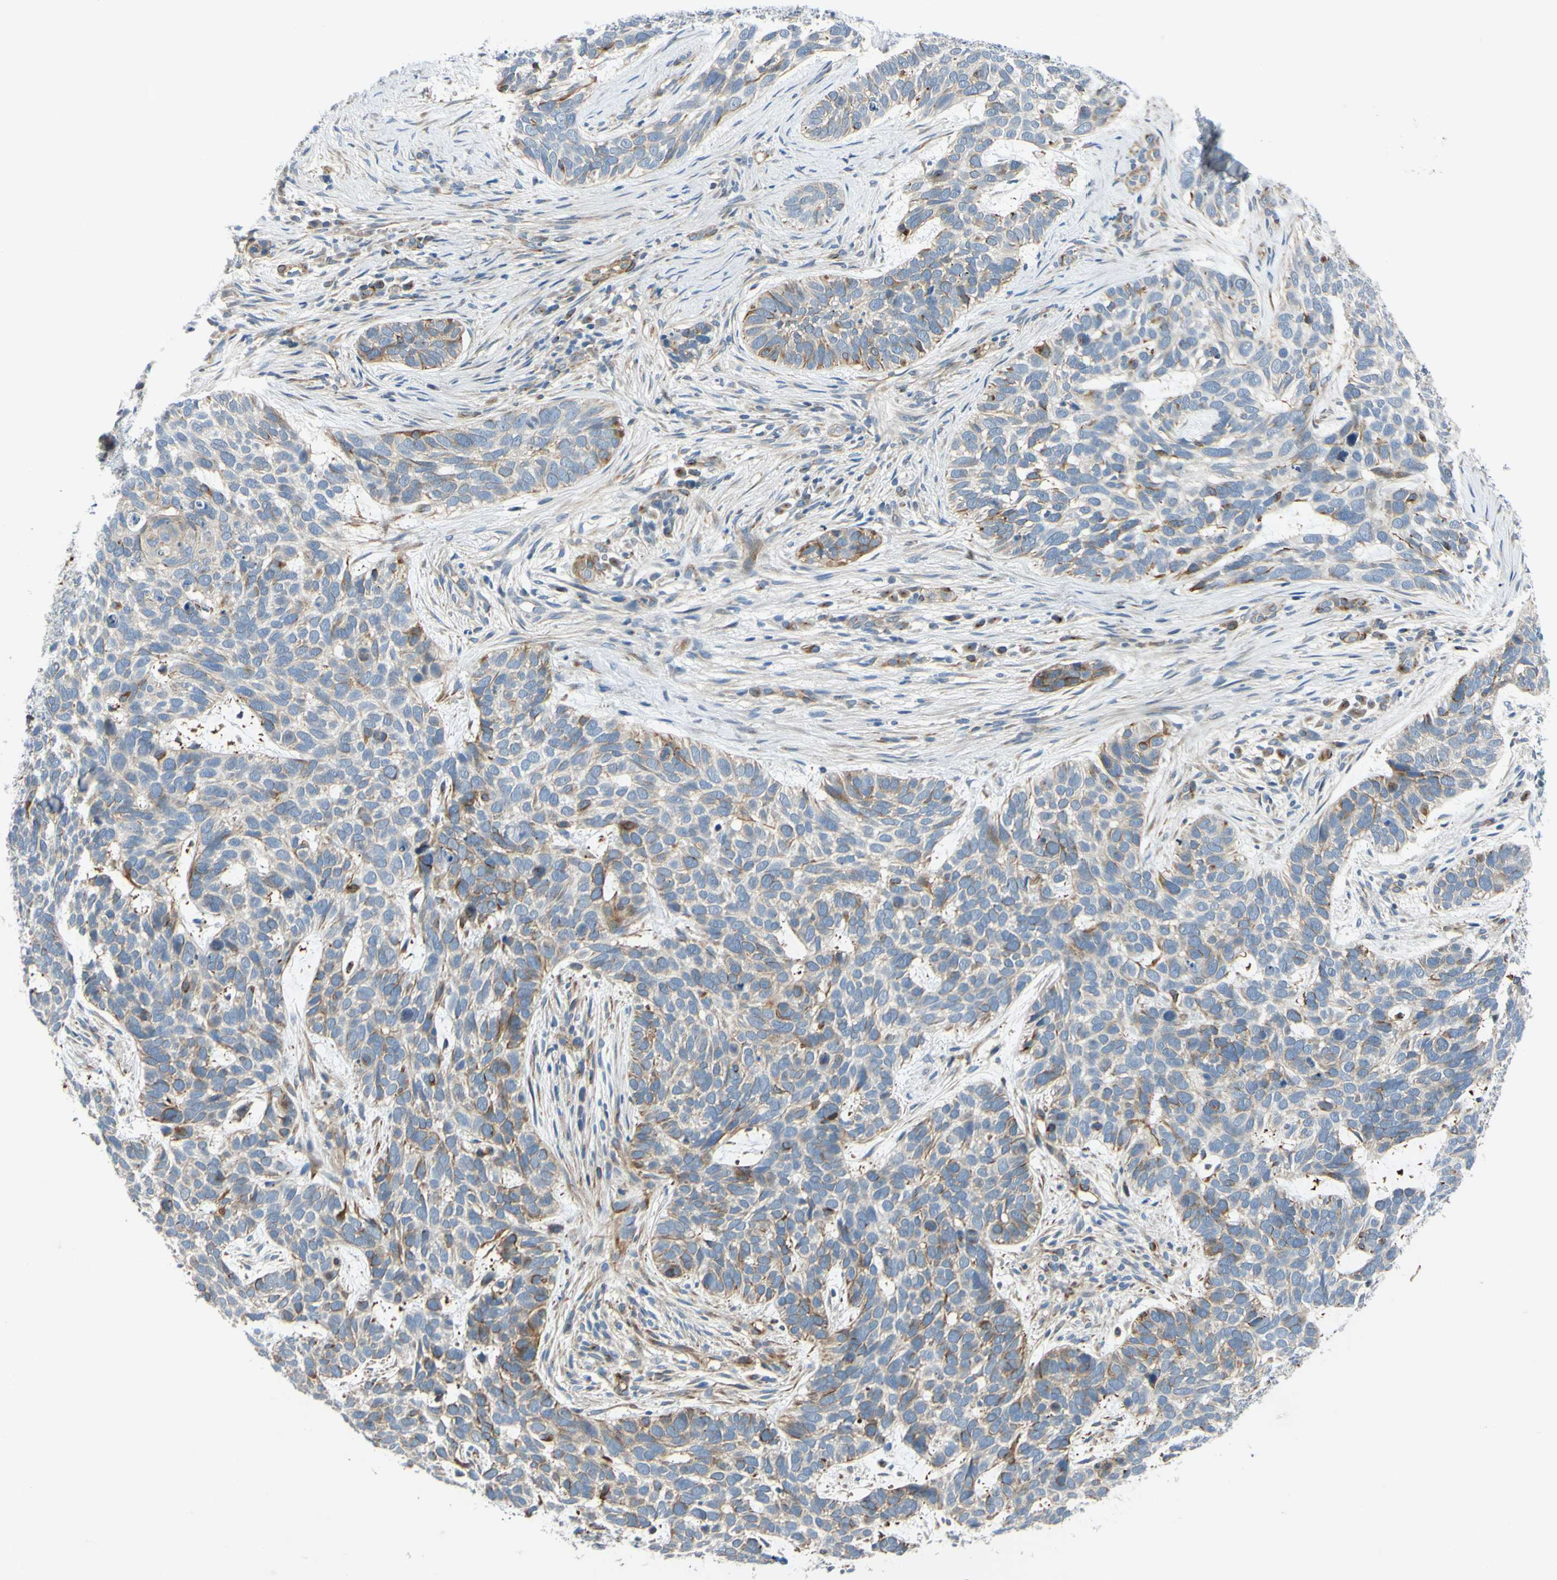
{"staining": {"intensity": "weak", "quantity": "25%-75%", "location": "cytoplasmic/membranous"}, "tissue": "skin cancer", "cell_type": "Tumor cells", "image_type": "cancer", "snomed": [{"axis": "morphology", "description": "Basal cell carcinoma"}, {"axis": "topography", "description": "Skin"}], "caption": "IHC photomicrograph of neoplastic tissue: human skin basal cell carcinoma stained using IHC demonstrates low levels of weak protein expression localized specifically in the cytoplasmic/membranous of tumor cells, appearing as a cytoplasmic/membranous brown color.", "gene": "ARHGAP1", "patient": {"sex": "male", "age": 87}}